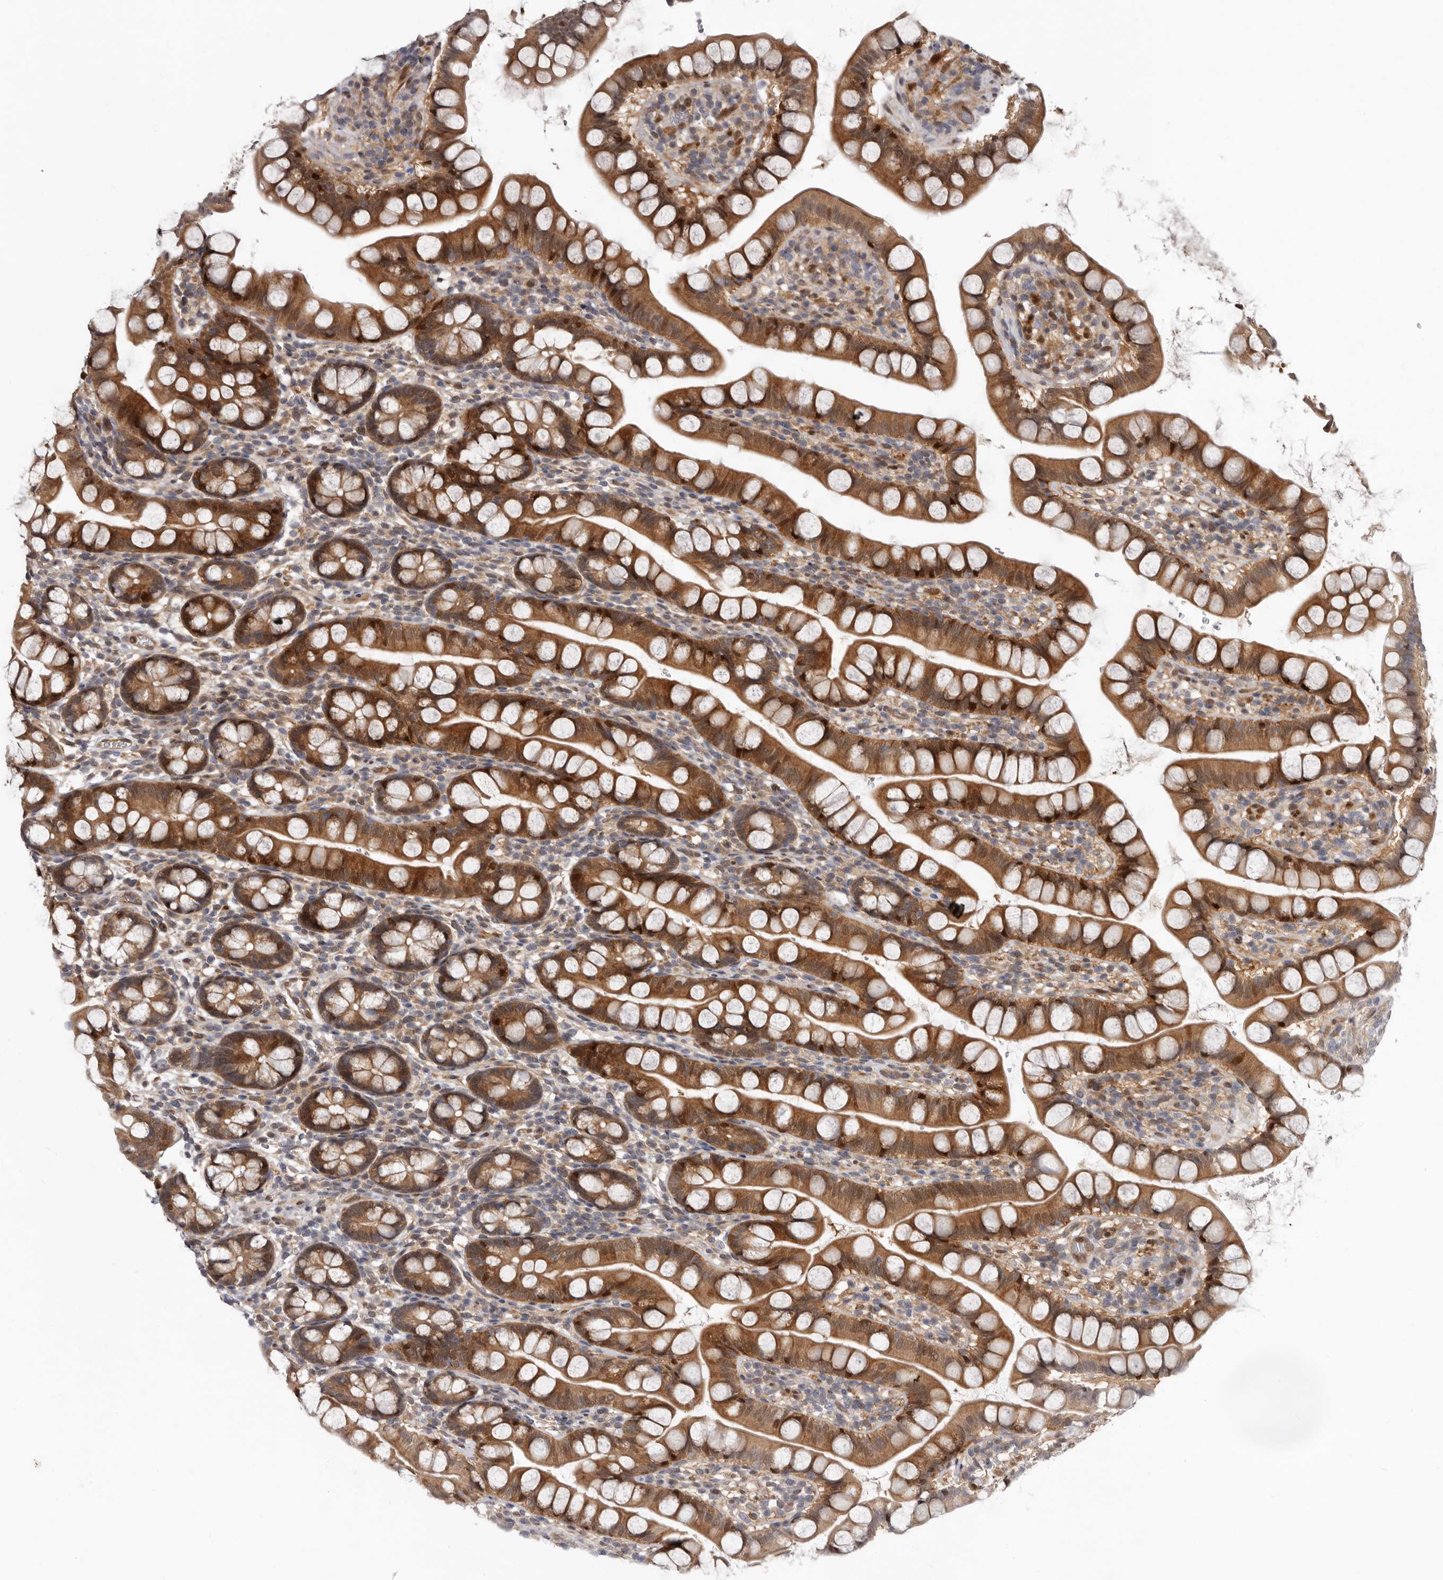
{"staining": {"intensity": "moderate", "quantity": ">75%", "location": "cytoplasmic/membranous,nuclear"}, "tissue": "small intestine", "cell_type": "Glandular cells", "image_type": "normal", "snomed": [{"axis": "morphology", "description": "Normal tissue, NOS"}, {"axis": "topography", "description": "Small intestine"}], "caption": "Protein expression by immunohistochemistry (IHC) displays moderate cytoplasmic/membranous,nuclear positivity in about >75% of glandular cells in benign small intestine. (DAB (3,3'-diaminobenzidine) IHC, brown staining for protein, blue staining for nuclei).", "gene": "SBDS", "patient": {"sex": "female", "age": 84}}